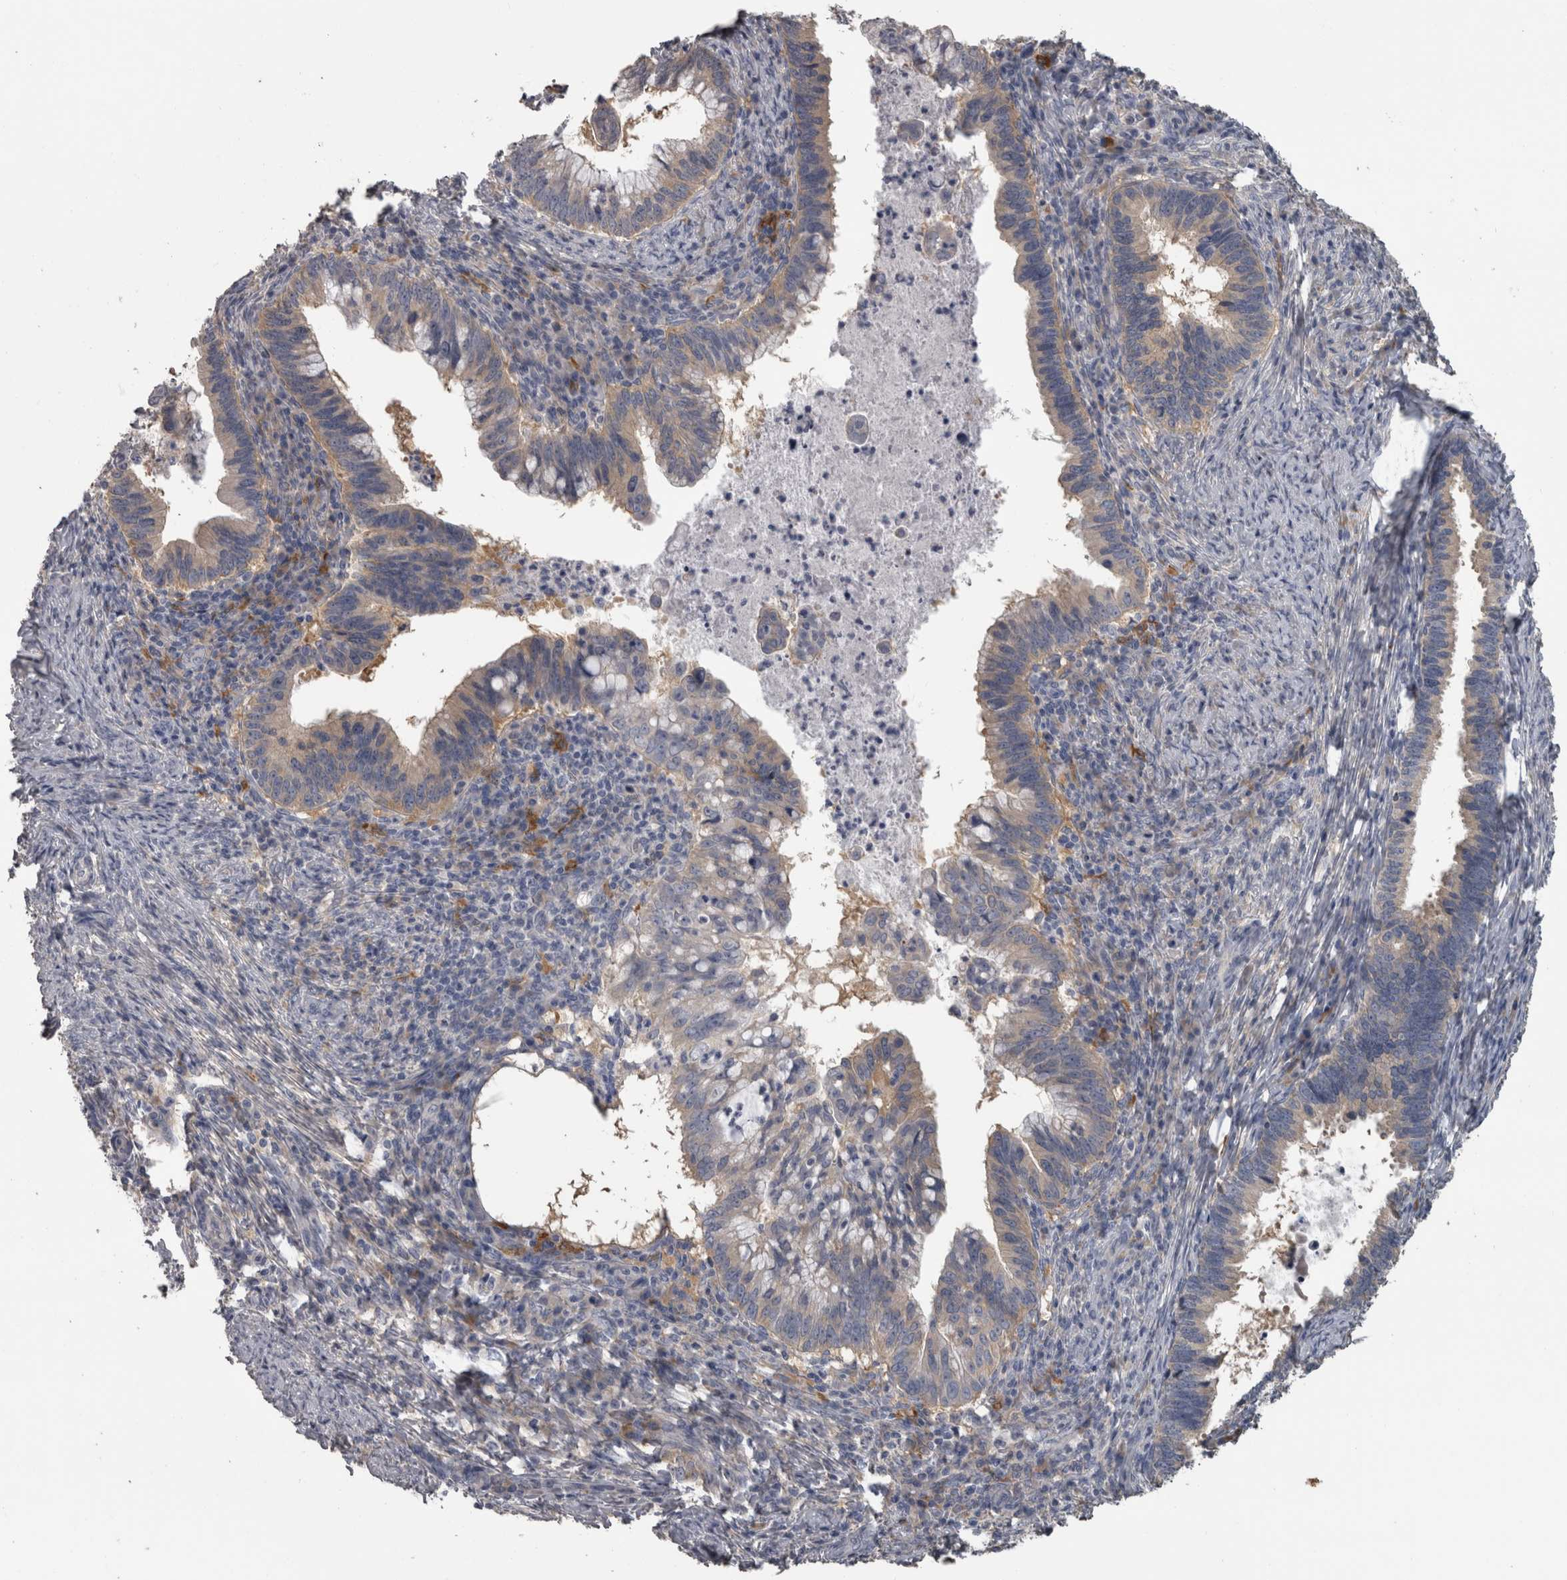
{"staining": {"intensity": "weak", "quantity": "<25%", "location": "cytoplasmic/membranous"}, "tissue": "cervical cancer", "cell_type": "Tumor cells", "image_type": "cancer", "snomed": [{"axis": "morphology", "description": "Adenocarcinoma, NOS"}, {"axis": "topography", "description": "Cervix"}], "caption": "This is an IHC histopathology image of cervical cancer (adenocarcinoma). There is no staining in tumor cells.", "gene": "EFEMP2", "patient": {"sex": "female", "age": 36}}